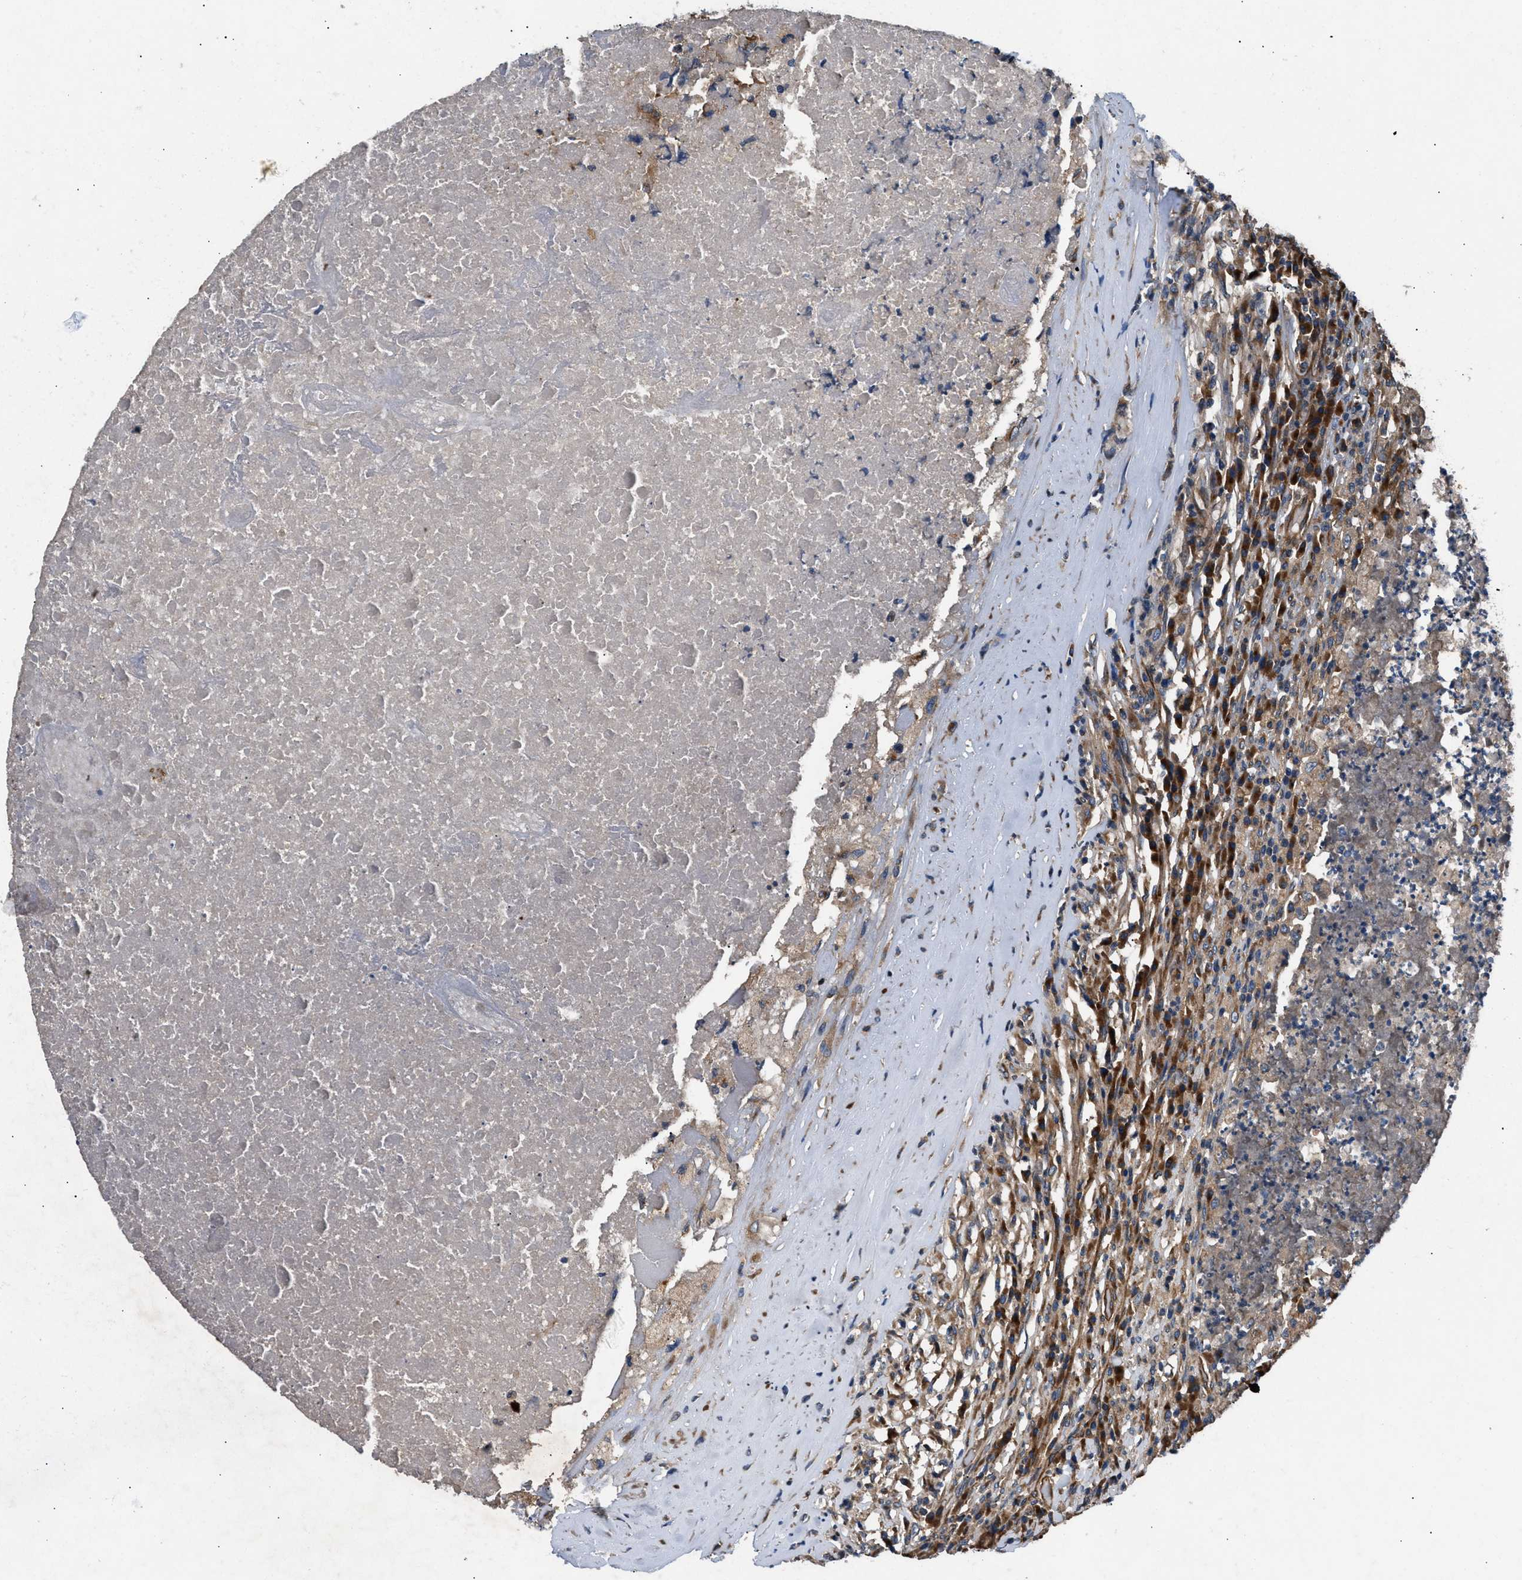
{"staining": {"intensity": "weak", "quantity": ">75%", "location": "cytoplasmic/membranous"}, "tissue": "testis cancer", "cell_type": "Tumor cells", "image_type": "cancer", "snomed": [{"axis": "morphology", "description": "Necrosis, NOS"}, {"axis": "morphology", "description": "Carcinoma, Embryonal, NOS"}, {"axis": "topography", "description": "Testis"}], "caption": "Brown immunohistochemical staining in testis cancer (embryonal carcinoma) exhibits weak cytoplasmic/membranous staining in about >75% of tumor cells.", "gene": "LYSMD3", "patient": {"sex": "male", "age": 19}}